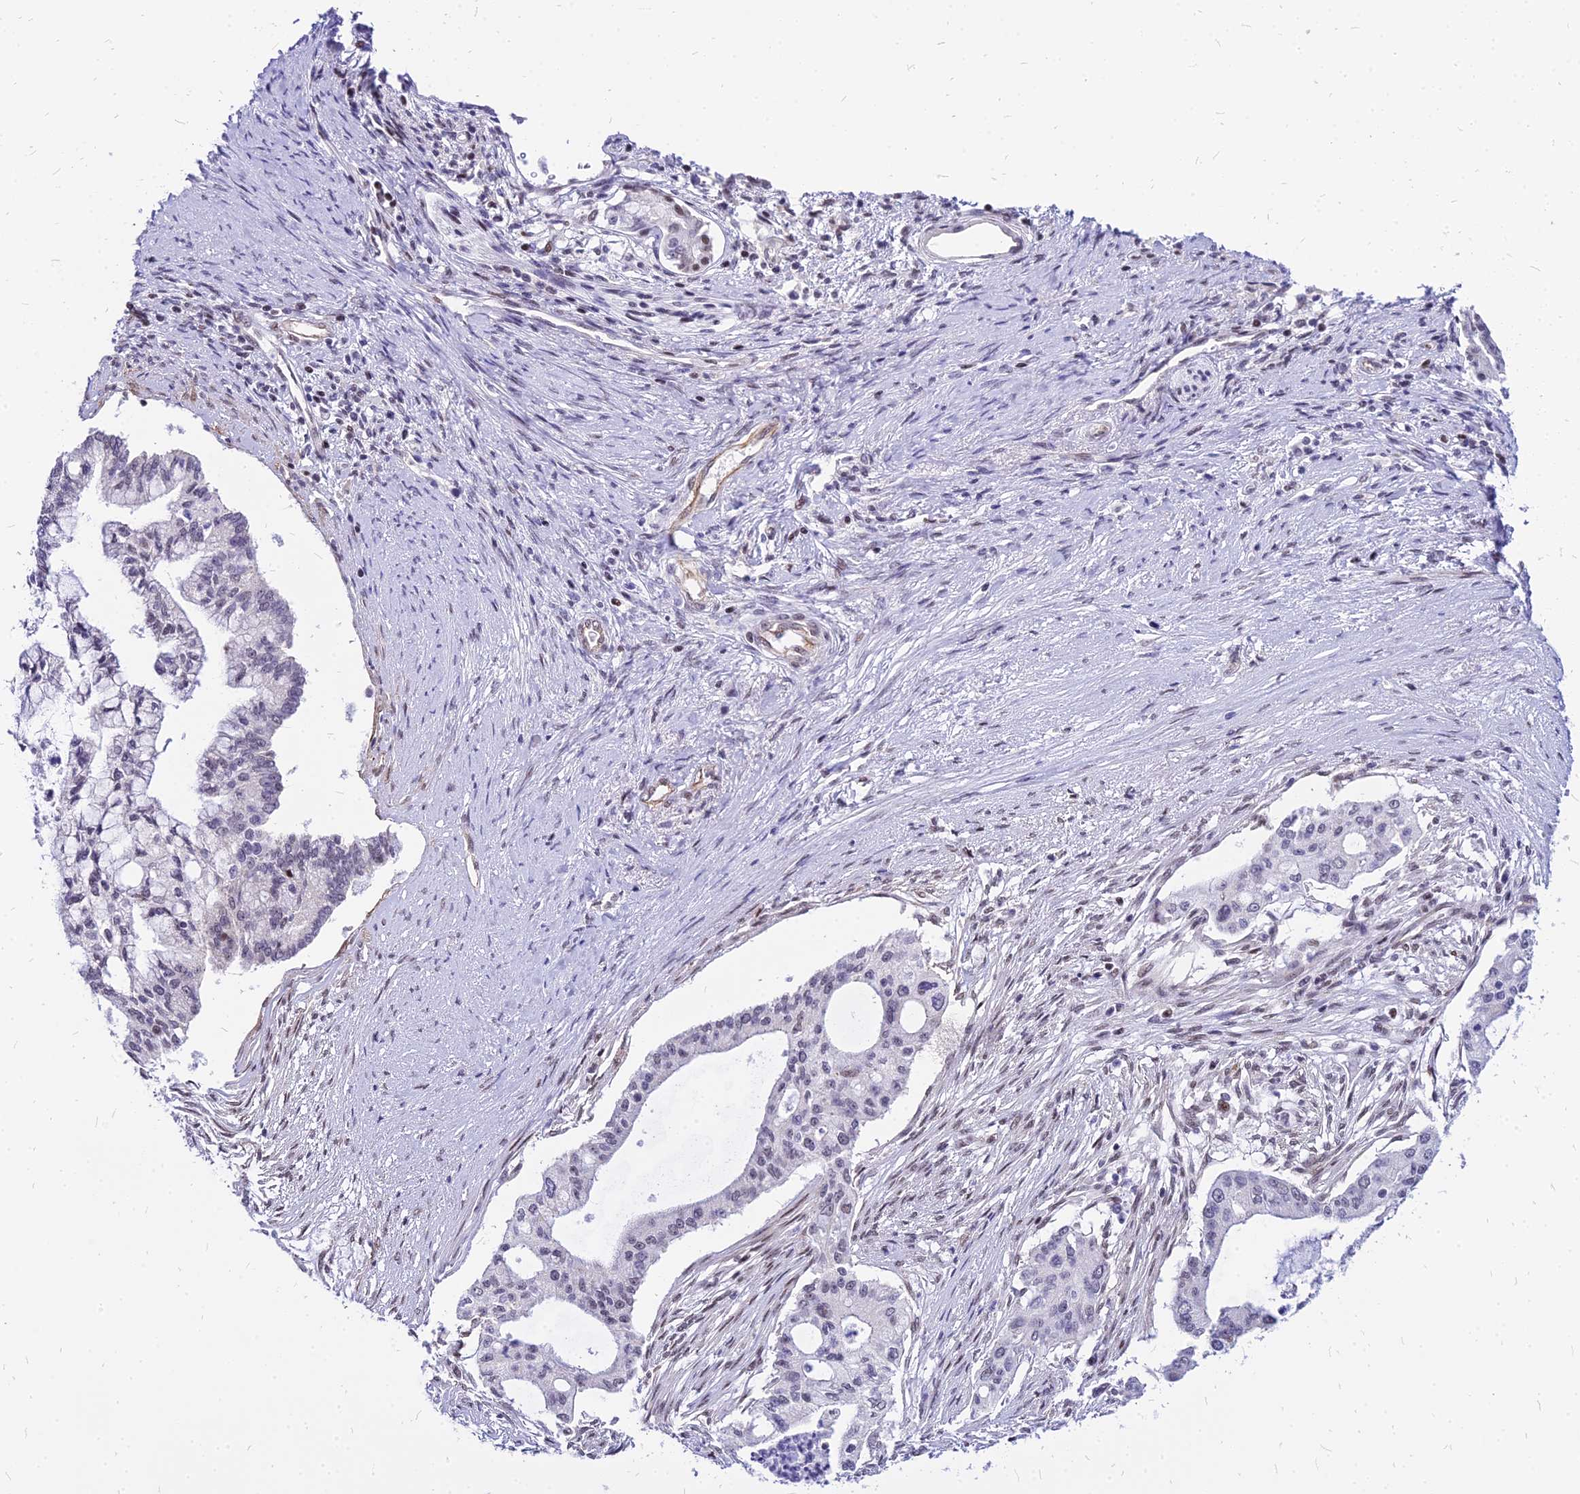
{"staining": {"intensity": "moderate", "quantity": "<25%", "location": "nuclear"}, "tissue": "pancreatic cancer", "cell_type": "Tumor cells", "image_type": "cancer", "snomed": [{"axis": "morphology", "description": "Adenocarcinoma, NOS"}, {"axis": "topography", "description": "Pancreas"}], "caption": "IHC of human adenocarcinoma (pancreatic) demonstrates low levels of moderate nuclear expression in about <25% of tumor cells. (Stains: DAB (3,3'-diaminobenzidine) in brown, nuclei in blue, Microscopy: brightfield microscopy at high magnification).", "gene": "FDX2", "patient": {"sex": "male", "age": 46}}